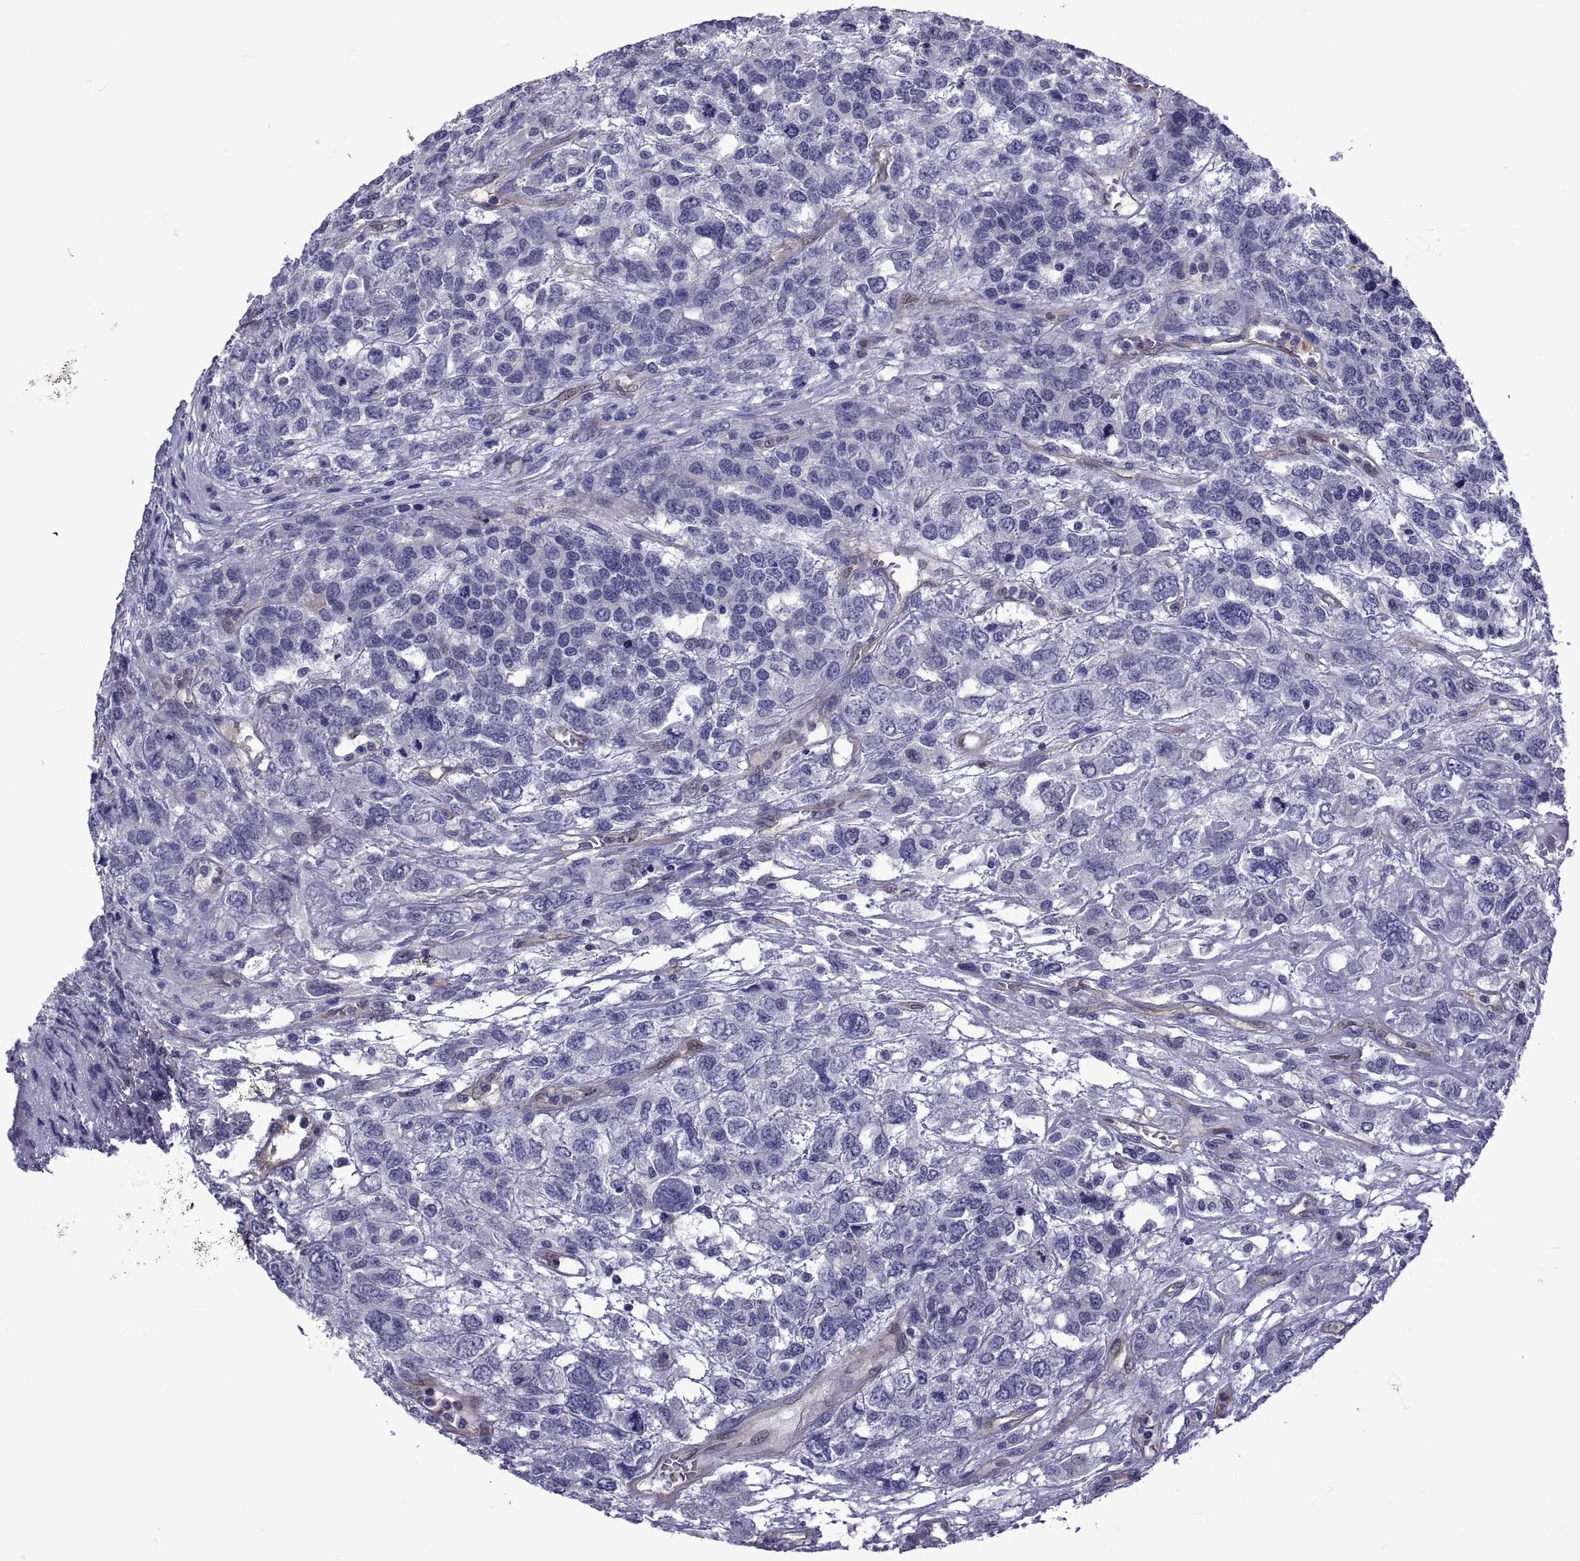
{"staining": {"intensity": "negative", "quantity": "none", "location": "none"}, "tissue": "testis cancer", "cell_type": "Tumor cells", "image_type": "cancer", "snomed": [{"axis": "morphology", "description": "Seminoma, NOS"}, {"axis": "topography", "description": "Testis"}], "caption": "Tumor cells are negative for brown protein staining in testis seminoma.", "gene": "LCN9", "patient": {"sex": "male", "age": 52}}